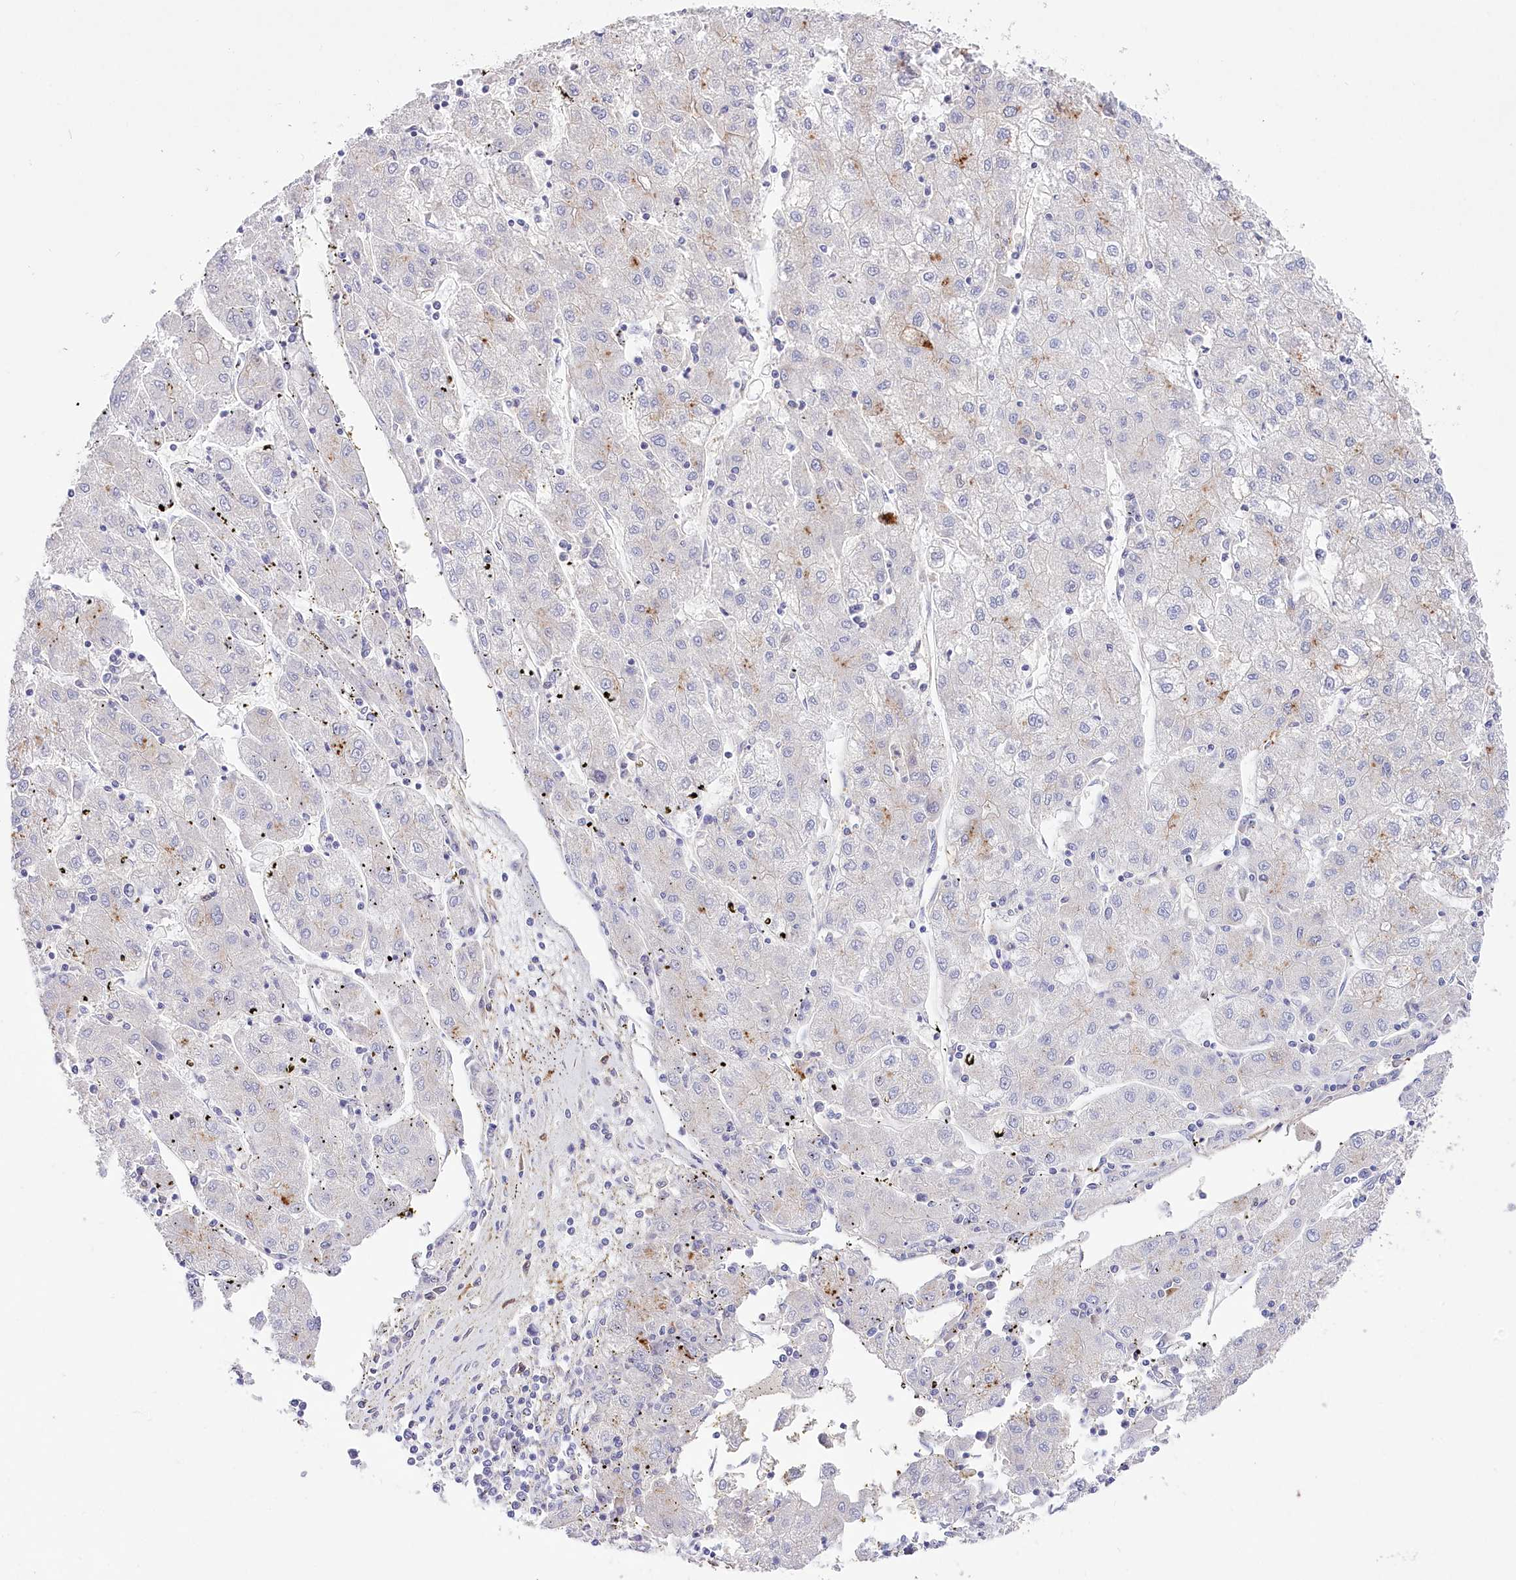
{"staining": {"intensity": "negative", "quantity": "none", "location": "none"}, "tissue": "liver cancer", "cell_type": "Tumor cells", "image_type": "cancer", "snomed": [{"axis": "morphology", "description": "Carcinoma, Hepatocellular, NOS"}, {"axis": "topography", "description": "Liver"}], "caption": "The photomicrograph shows no significant staining in tumor cells of hepatocellular carcinoma (liver).", "gene": "DNAJC19", "patient": {"sex": "male", "age": 72}}